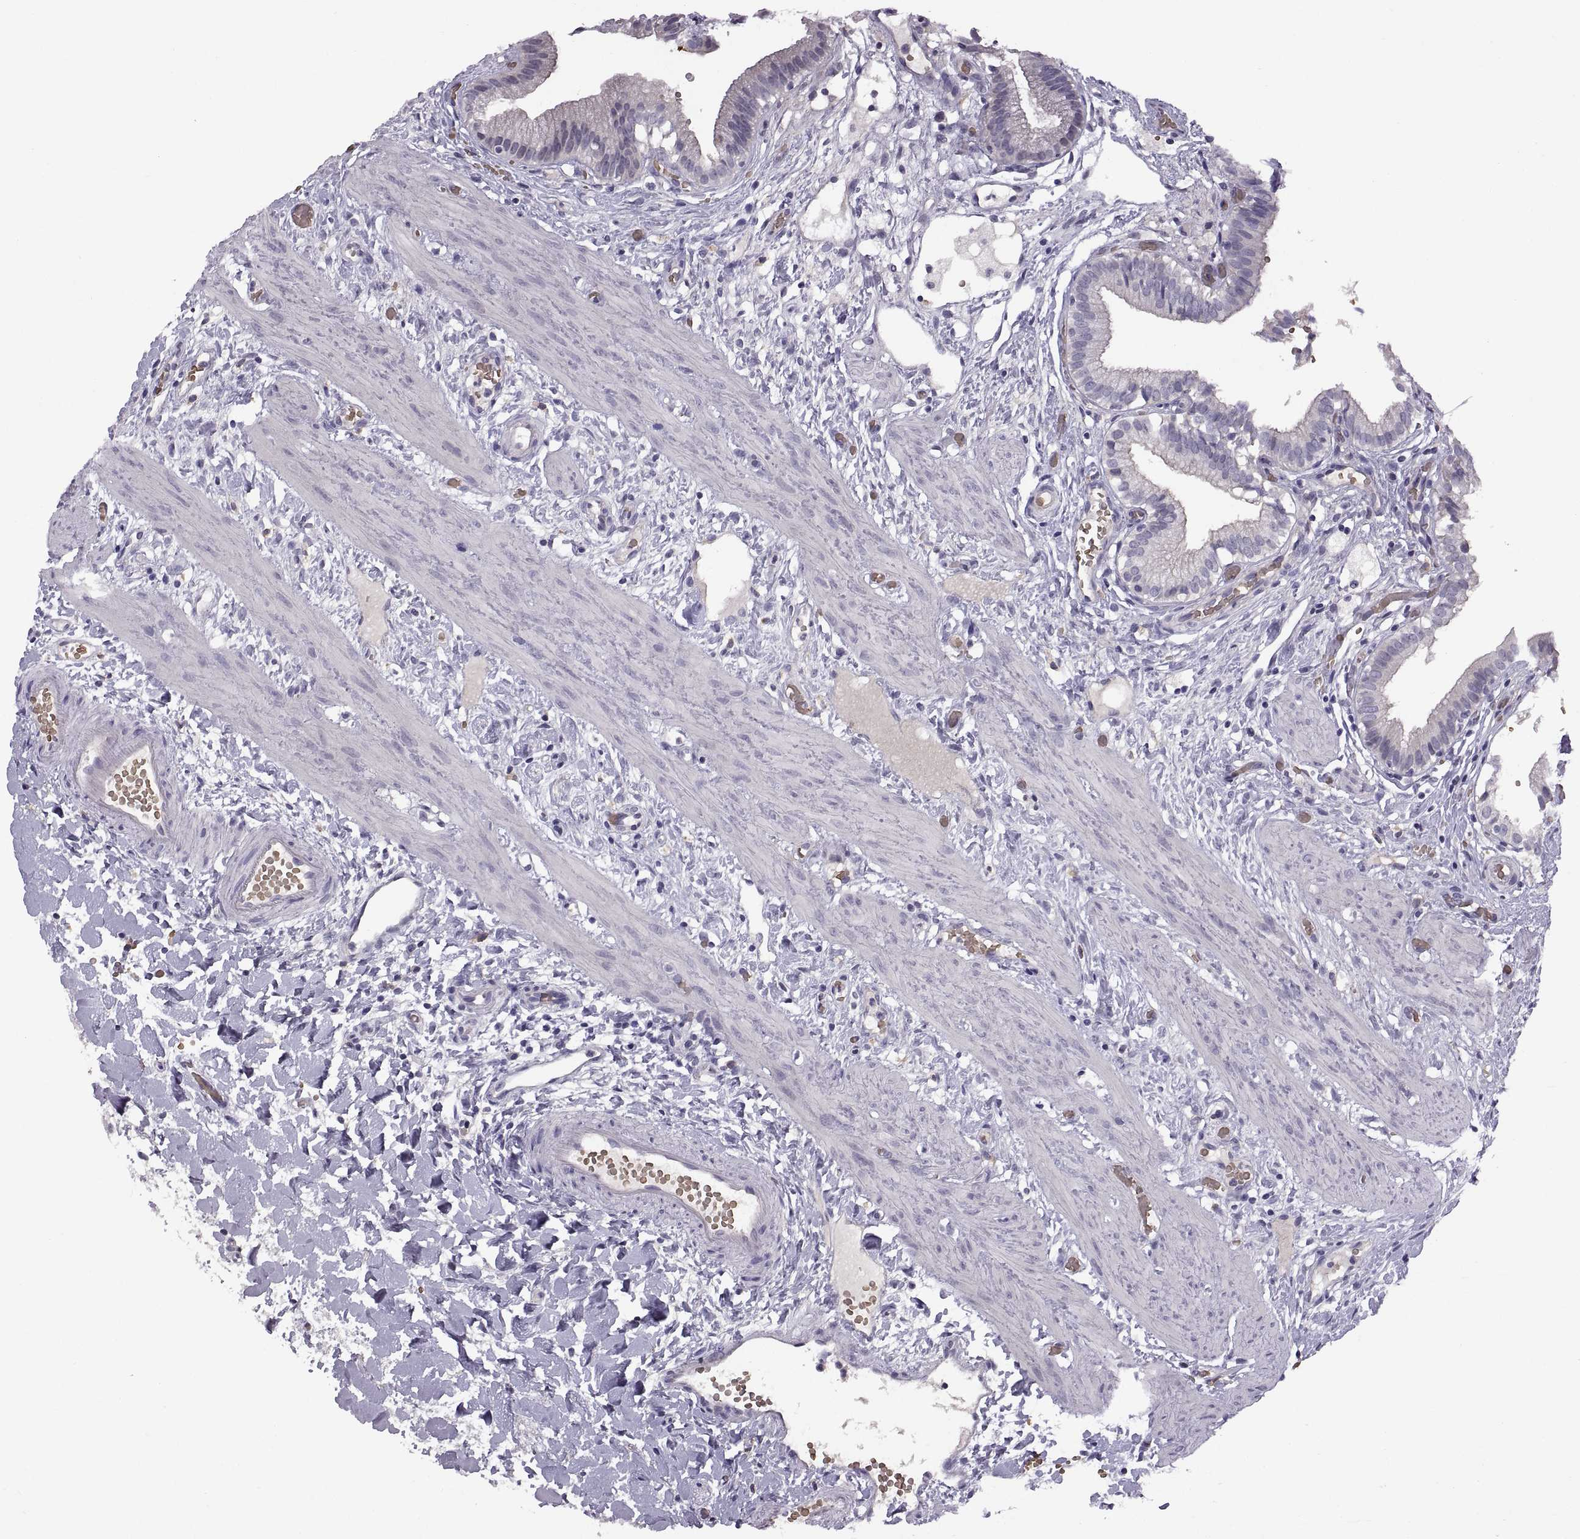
{"staining": {"intensity": "negative", "quantity": "none", "location": "none"}, "tissue": "gallbladder", "cell_type": "Glandular cells", "image_type": "normal", "snomed": [{"axis": "morphology", "description": "Normal tissue, NOS"}, {"axis": "topography", "description": "Gallbladder"}], "caption": "High magnification brightfield microscopy of benign gallbladder stained with DAB (brown) and counterstained with hematoxylin (blue): glandular cells show no significant expression.", "gene": "MEIOC", "patient": {"sex": "female", "age": 24}}